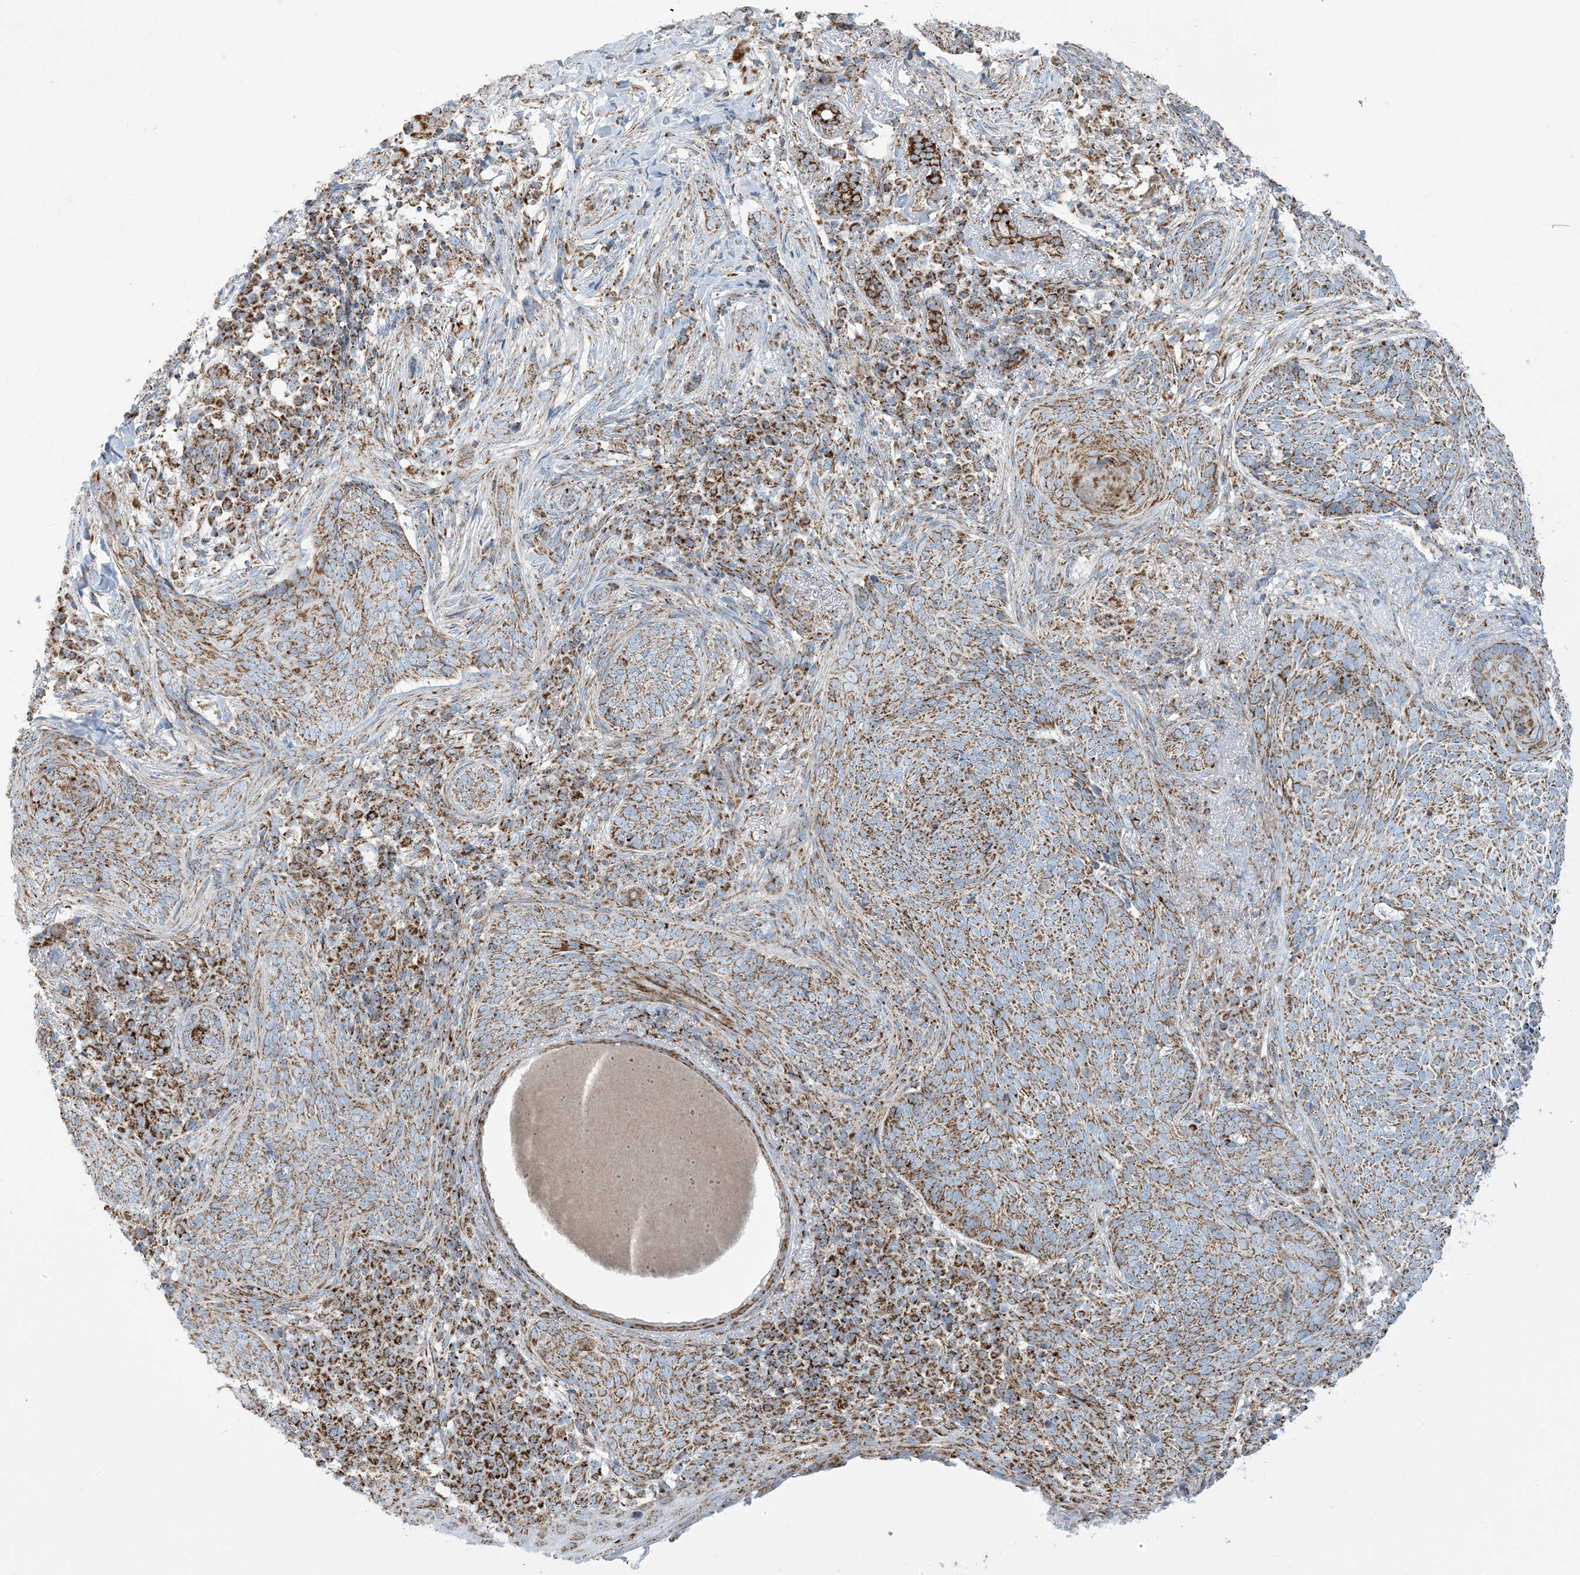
{"staining": {"intensity": "moderate", "quantity": ">75%", "location": "cytoplasmic/membranous"}, "tissue": "skin cancer", "cell_type": "Tumor cells", "image_type": "cancer", "snomed": [{"axis": "morphology", "description": "Basal cell carcinoma"}, {"axis": "topography", "description": "Skin"}], "caption": "Immunohistochemistry image of skin basal cell carcinoma stained for a protein (brown), which reveals medium levels of moderate cytoplasmic/membranous expression in about >75% of tumor cells.", "gene": "SAMM50", "patient": {"sex": "male", "age": 85}}